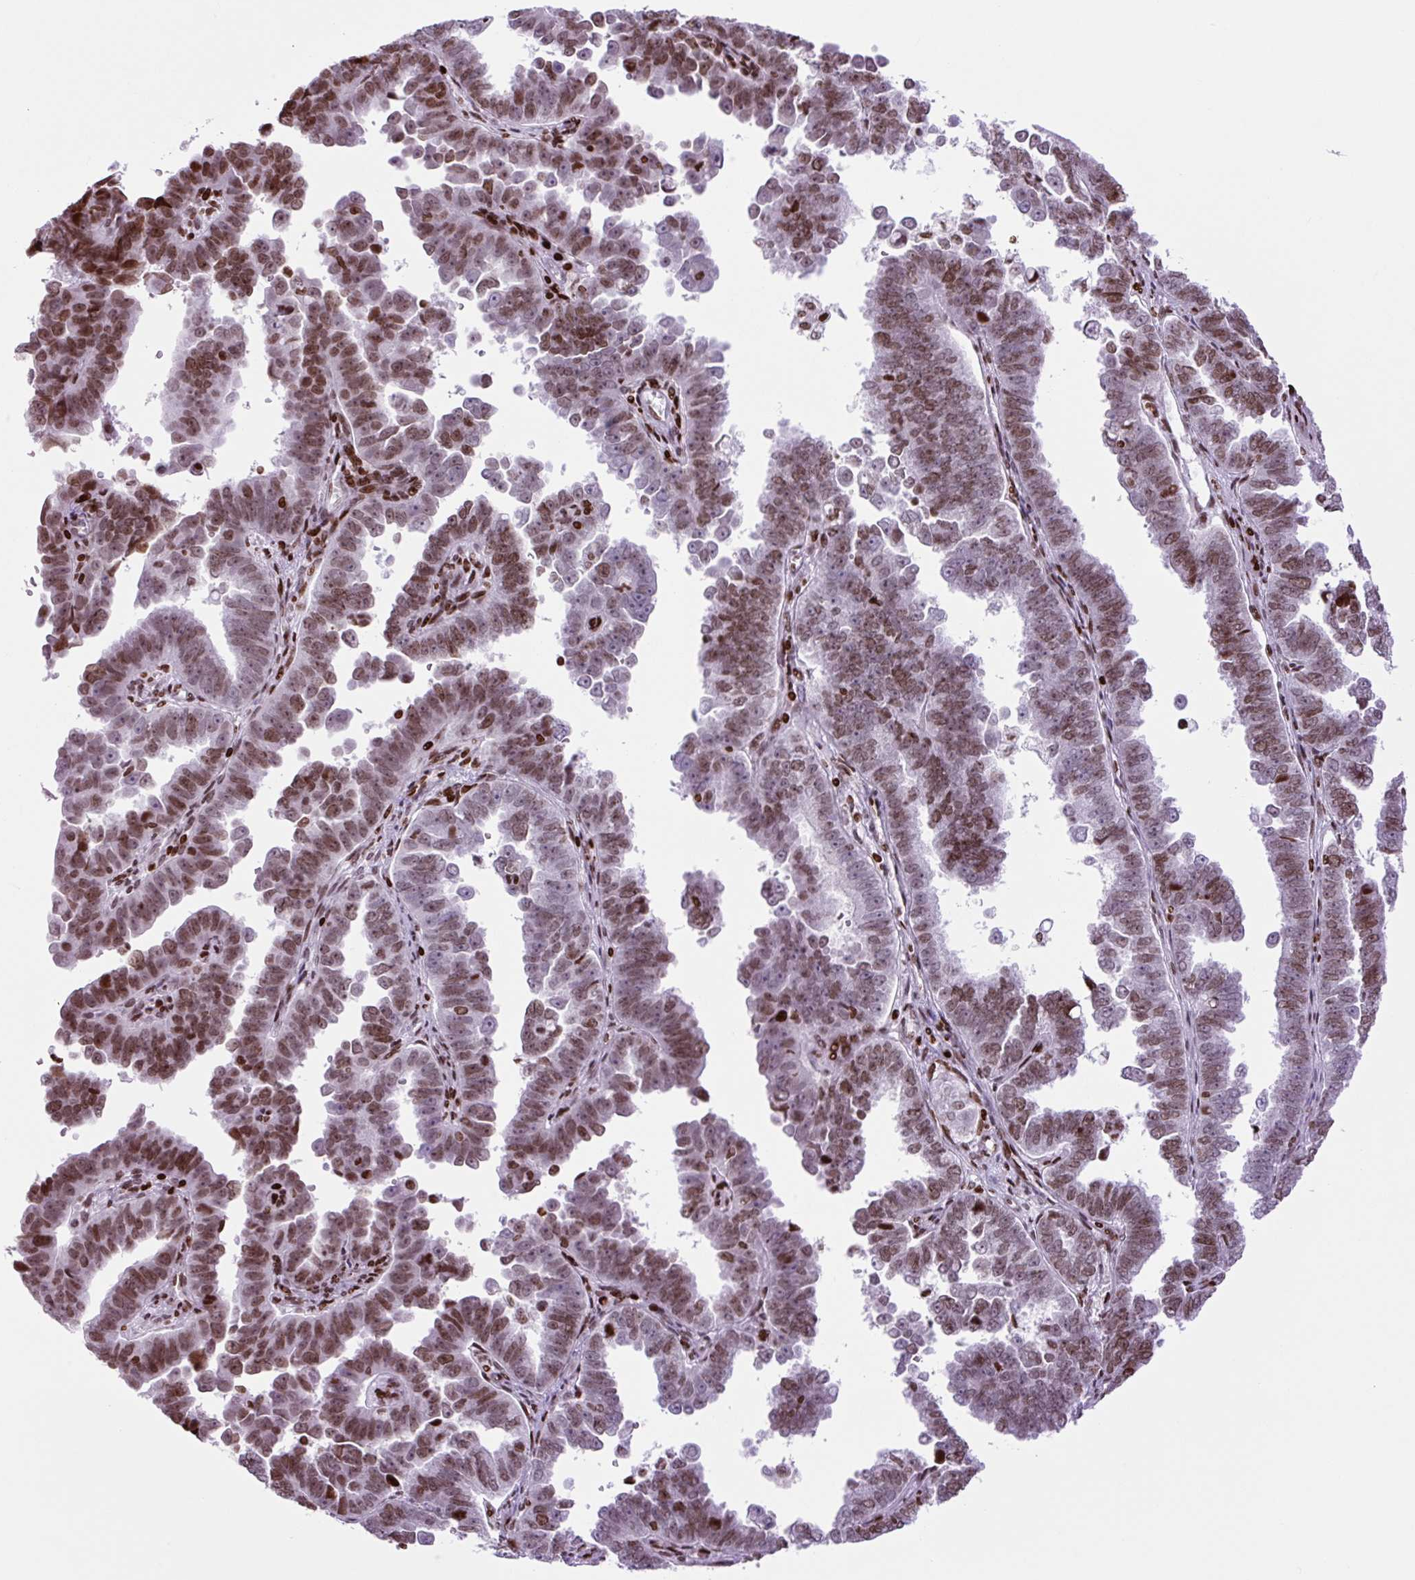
{"staining": {"intensity": "moderate", "quantity": ">75%", "location": "nuclear"}, "tissue": "endometrial cancer", "cell_type": "Tumor cells", "image_type": "cancer", "snomed": [{"axis": "morphology", "description": "Adenocarcinoma, NOS"}, {"axis": "topography", "description": "Endometrium"}], "caption": "Endometrial adenocarcinoma was stained to show a protein in brown. There is medium levels of moderate nuclear expression in approximately >75% of tumor cells.", "gene": "H1-3", "patient": {"sex": "female", "age": 75}}